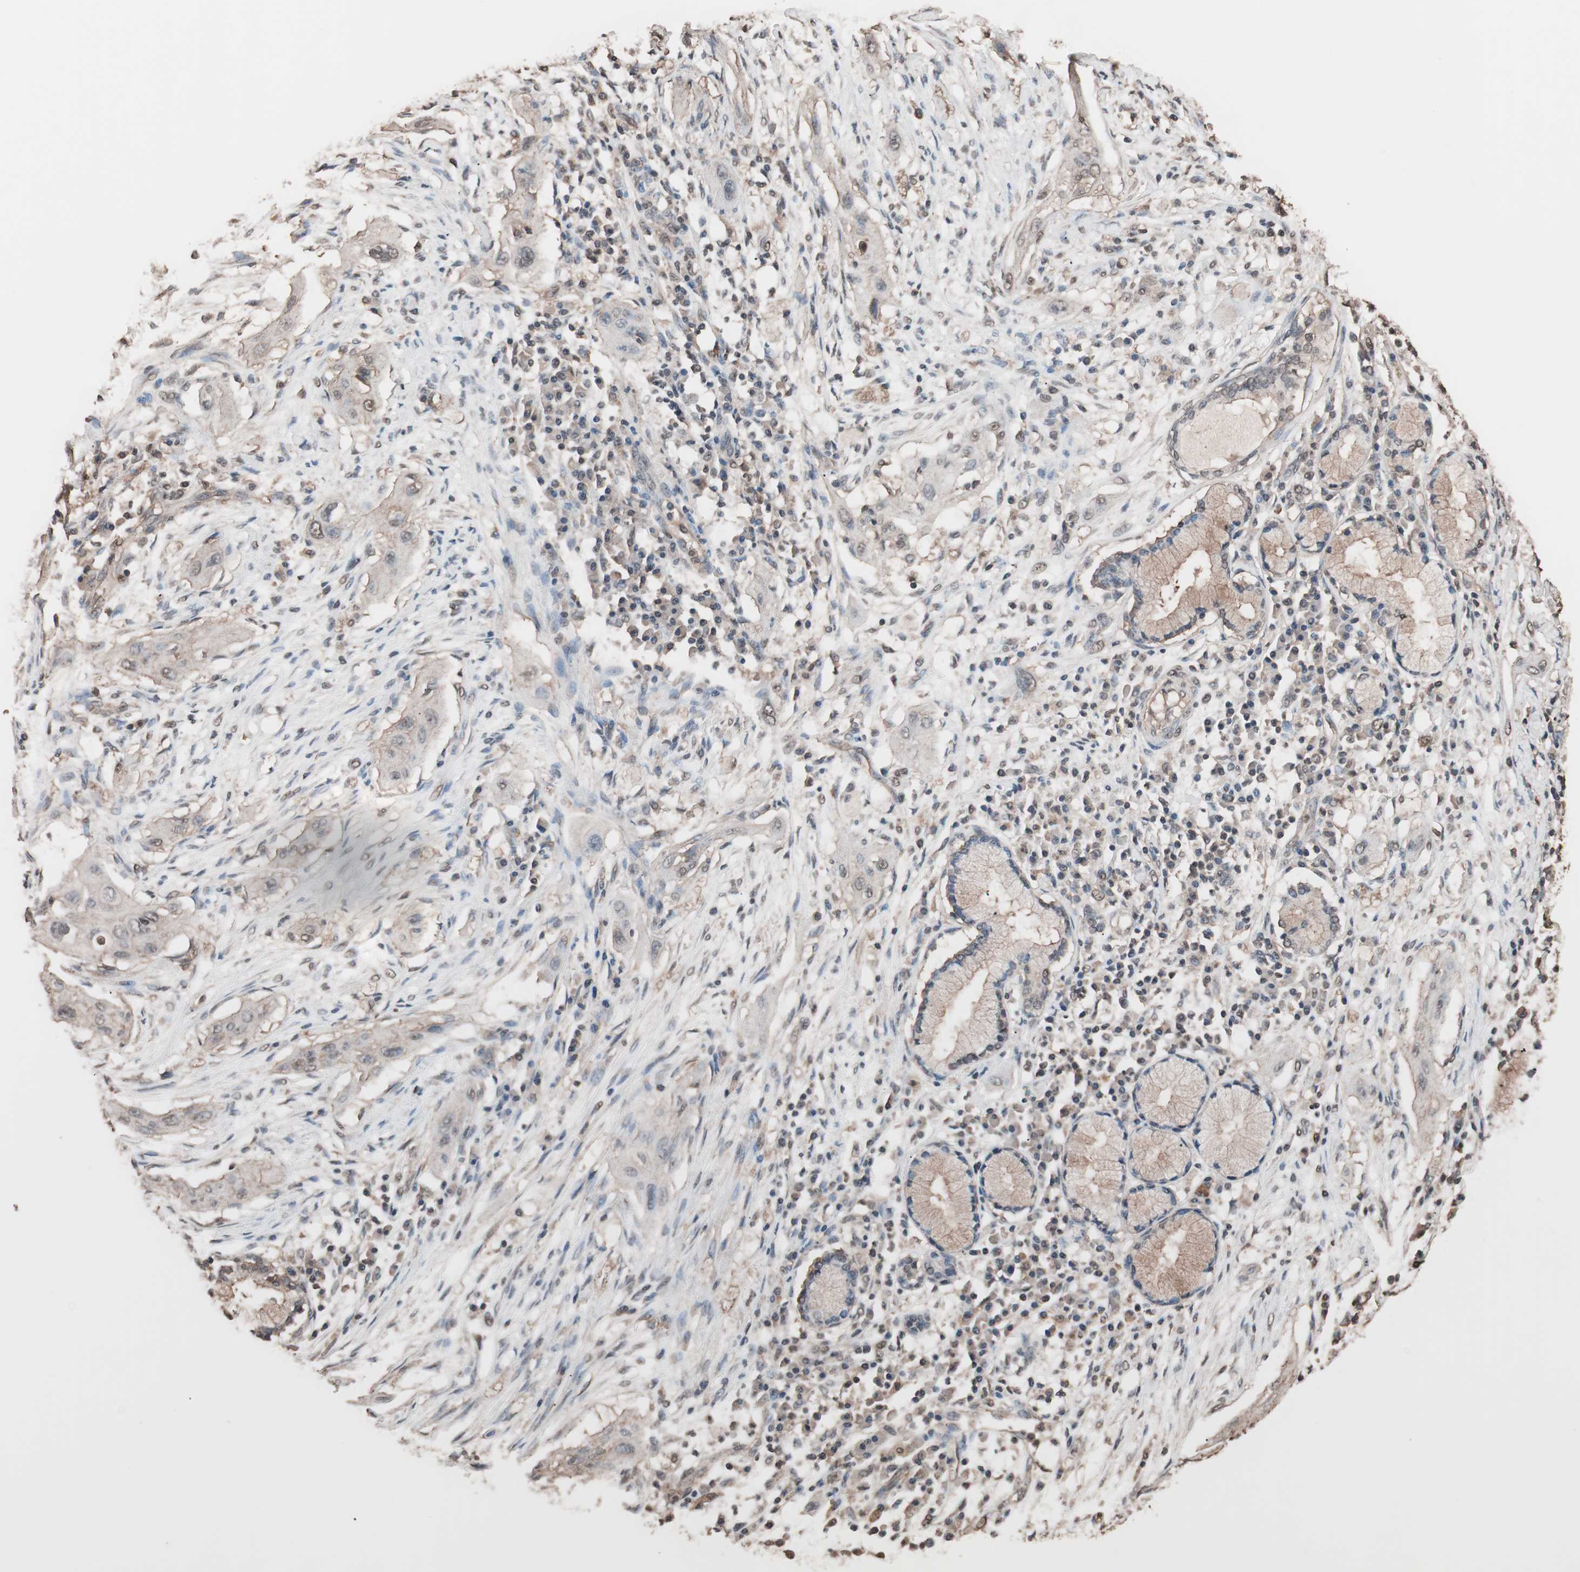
{"staining": {"intensity": "weak", "quantity": ">75%", "location": "cytoplasmic/membranous"}, "tissue": "lung cancer", "cell_type": "Tumor cells", "image_type": "cancer", "snomed": [{"axis": "morphology", "description": "Squamous cell carcinoma, NOS"}, {"axis": "topography", "description": "Lung"}], "caption": "Immunohistochemical staining of lung cancer (squamous cell carcinoma) shows weak cytoplasmic/membranous protein staining in approximately >75% of tumor cells.", "gene": "CALM2", "patient": {"sex": "female", "age": 47}}